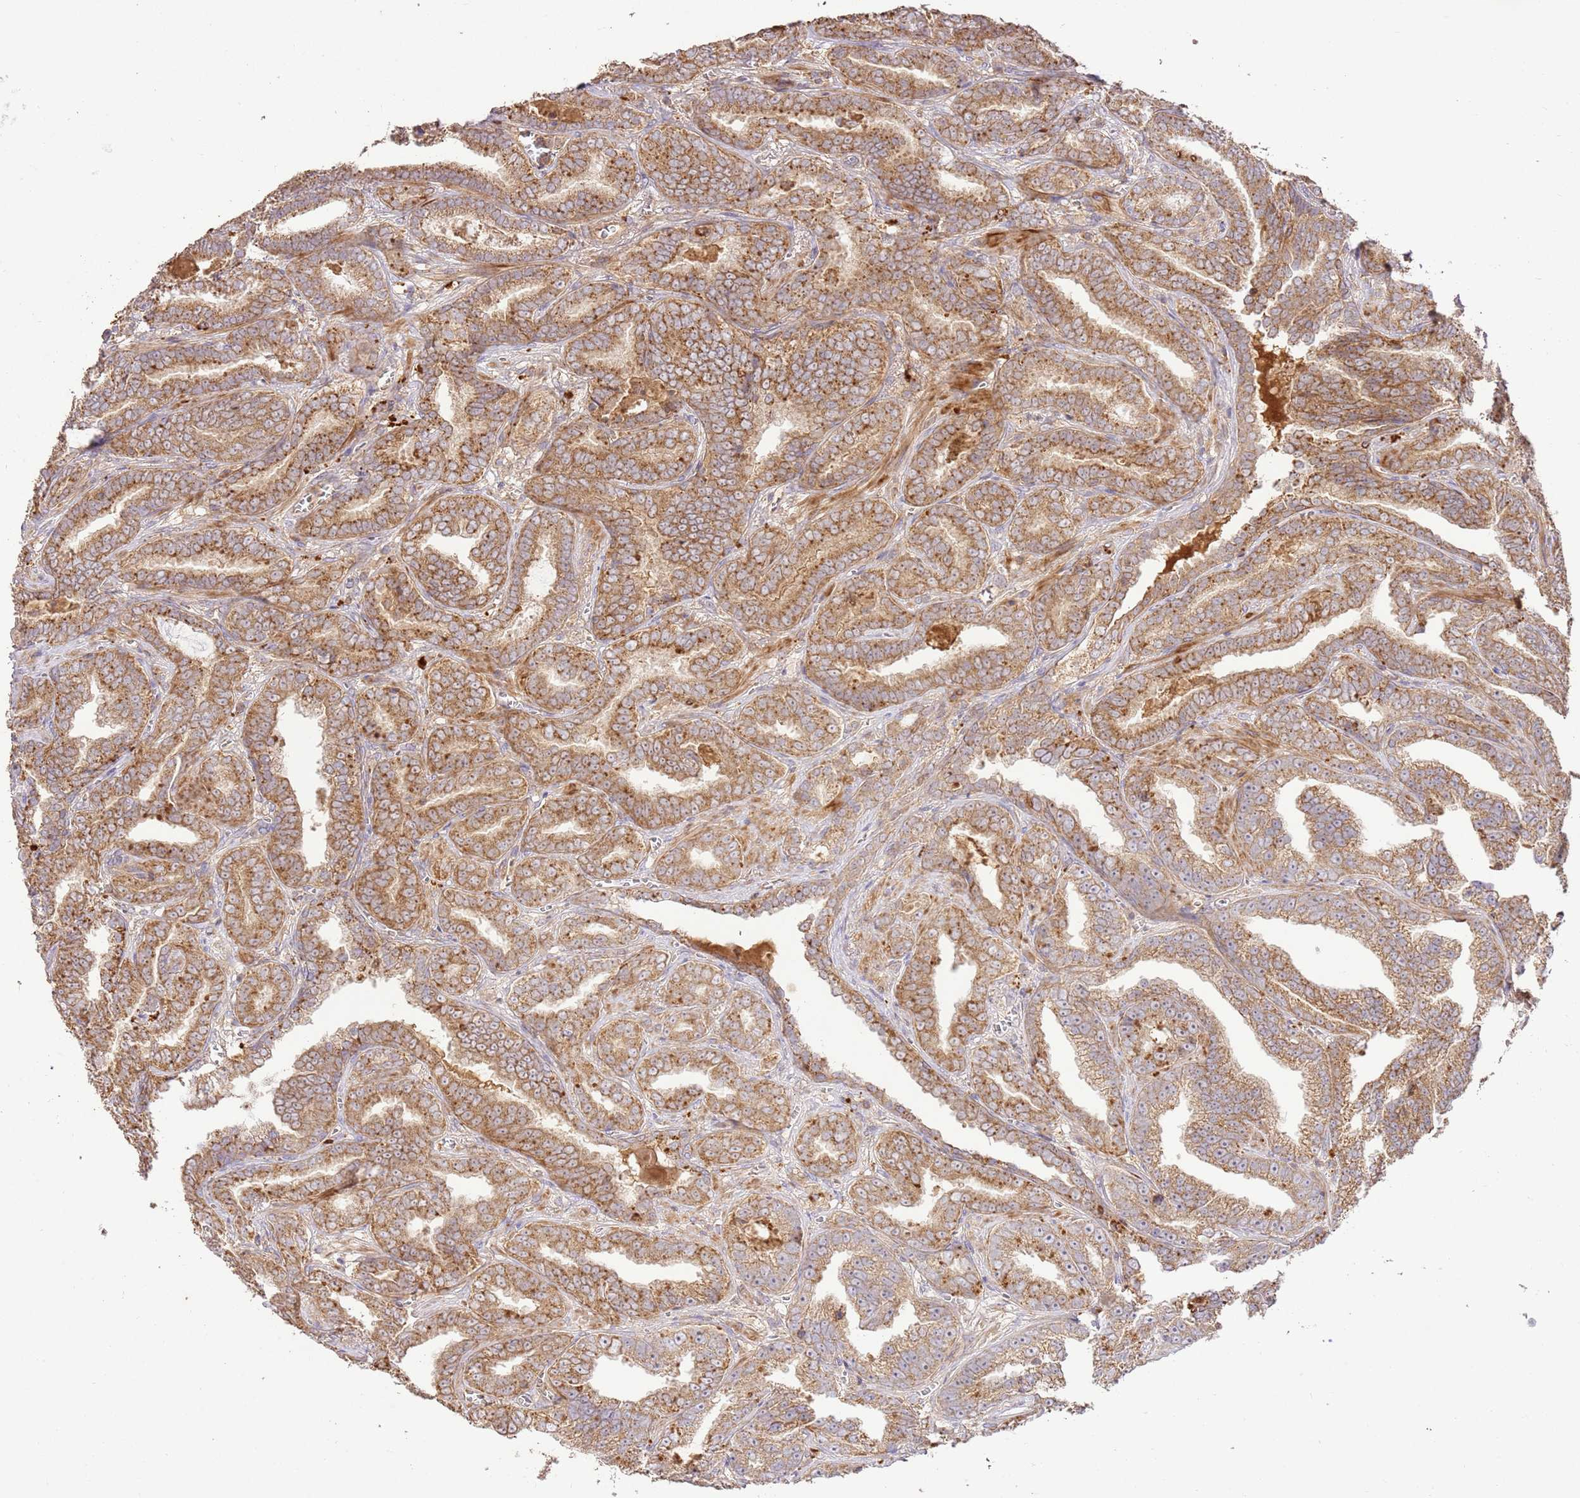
{"staining": {"intensity": "moderate", "quantity": ">75%", "location": "cytoplasmic/membranous"}, "tissue": "prostate cancer", "cell_type": "Tumor cells", "image_type": "cancer", "snomed": [{"axis": "morphology", "description": "Adenocarcinoma, High grade"}, {"axis": "topography", "description": "Prostate"}], "caption": "Protein expression analysis of prostate adenocarcinoma (high-grade) reveals moderate cytoplasmic/membranous positivity in approximately >75% of tumor cells.", "gene": "LRRC28", "patient": {"sex": "male", "age": 67}}